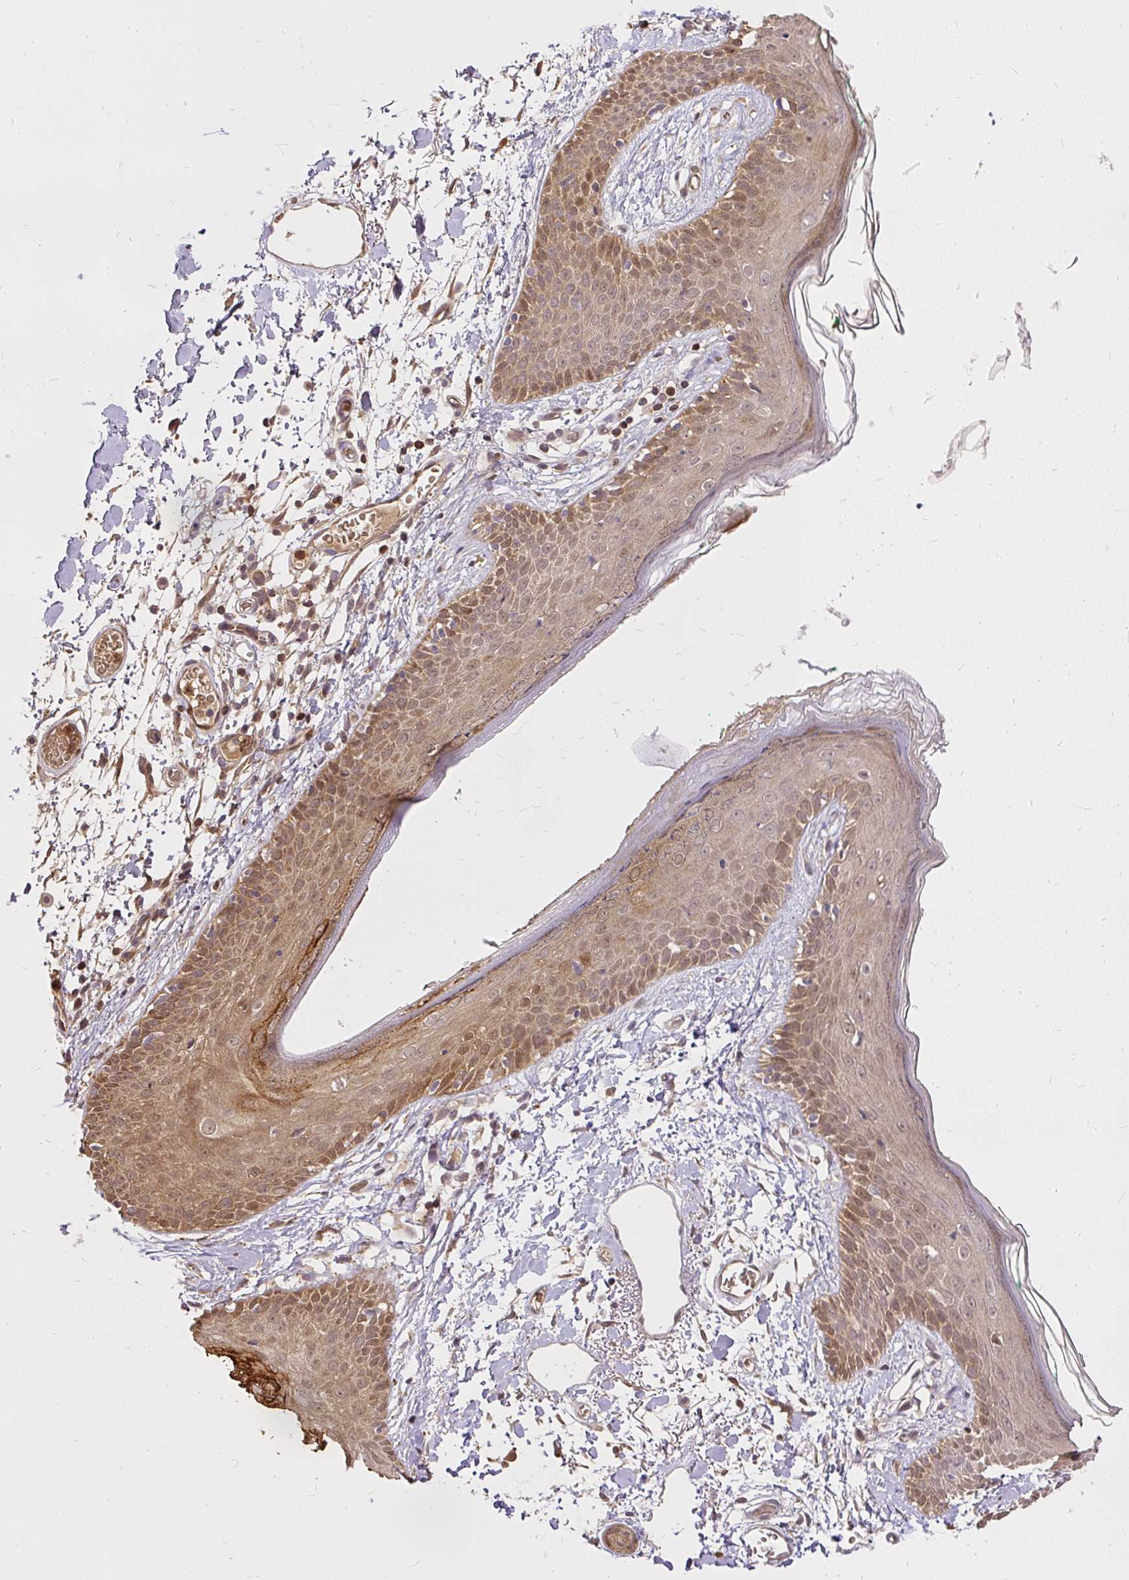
{"staining": {"intensity": "moderate", "quantity": ">75%", "location": "cytoplasmic/membranous"}, "tissue": "skin", "cell_type": "Fibroblasts", "image_type": "normal", "snomed": [{"axis": "morphology", "description": "Normal tissue, NOS"}, {"axis": "topography", "description": "Skin"}], "caption": "This photomicrograph demonstrates immunohistochemistry (IHC) staining of benign skin, with medium moderate cytoplasmic/membranous staining in approximately >75% of fibroblasts.", "gene": "AP5S1", "patient": {"sex": "male", "age": 79}}